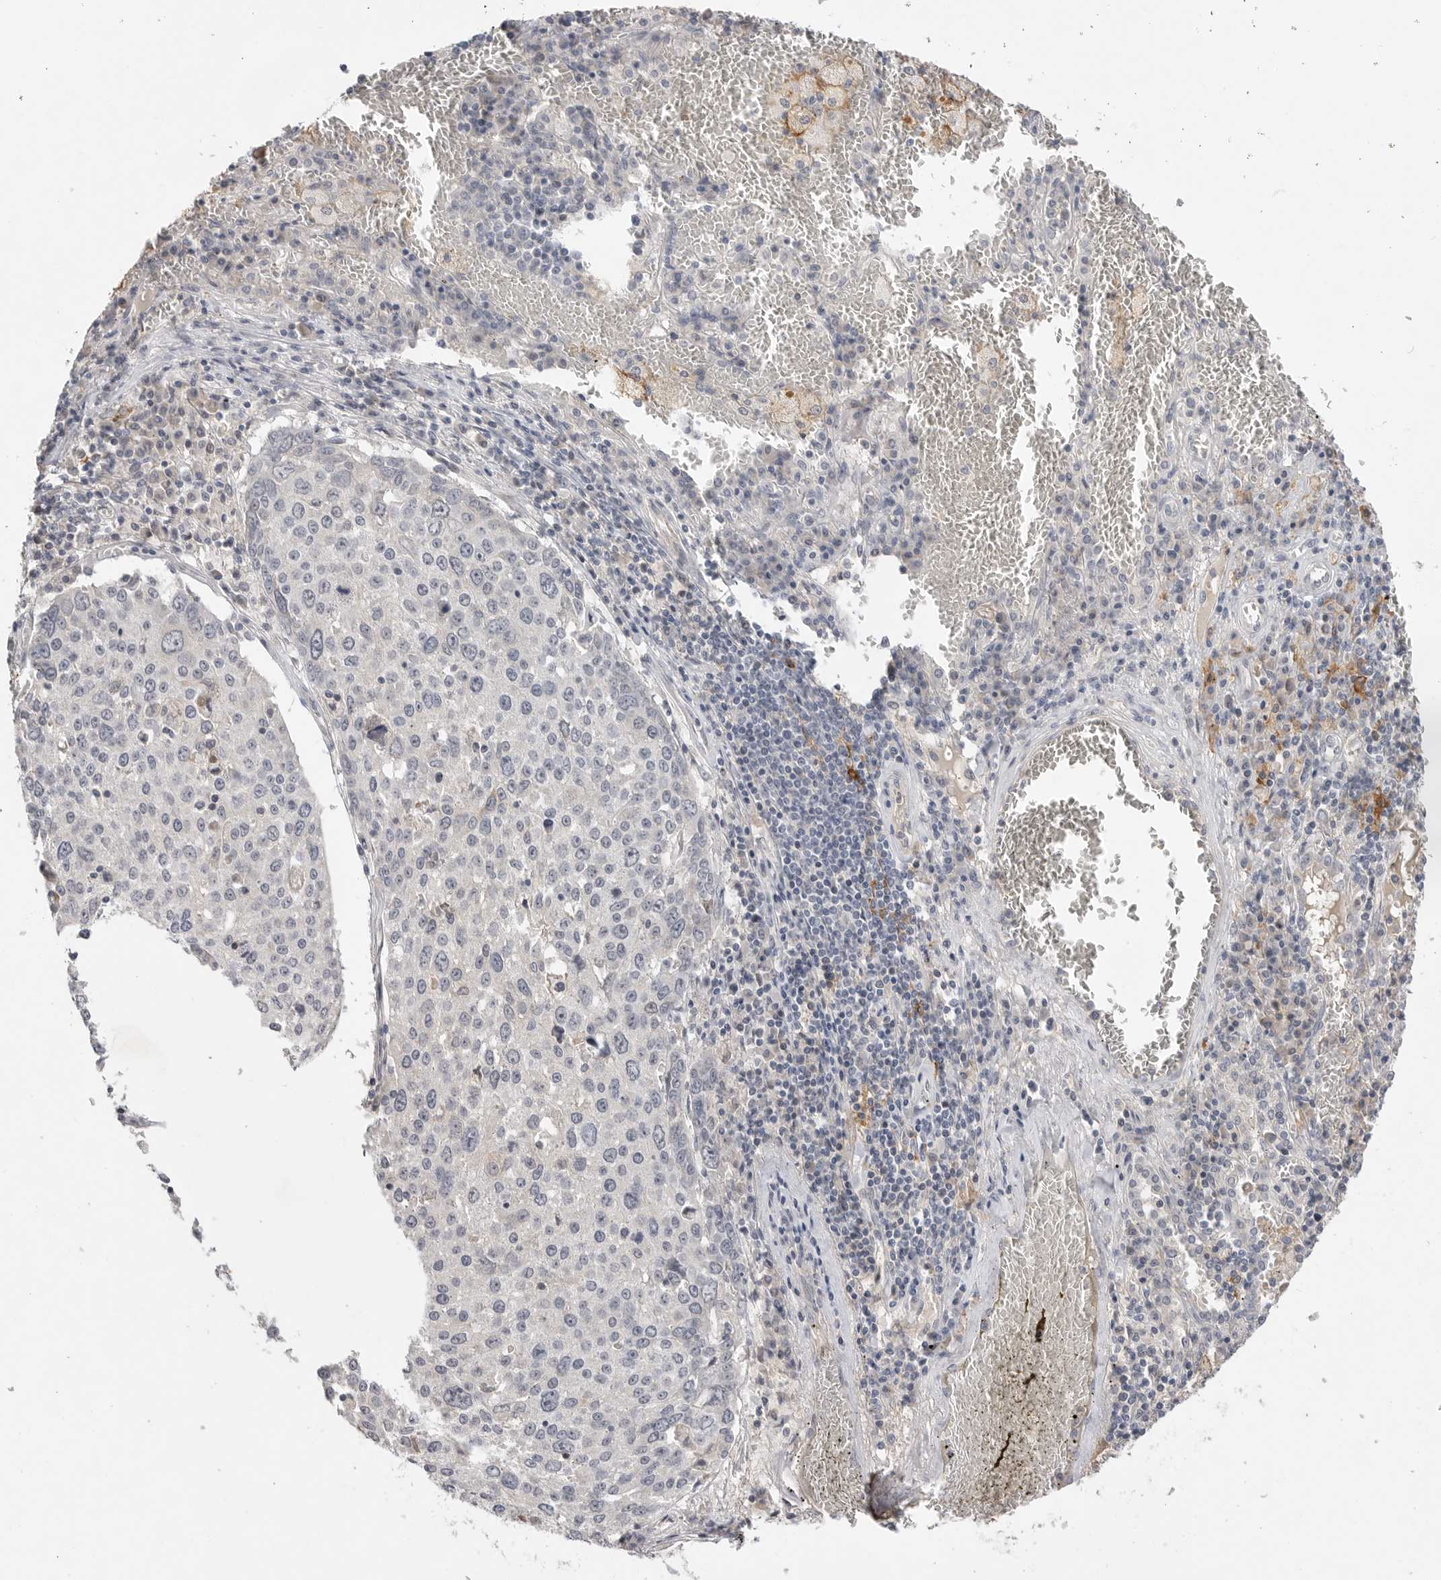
{"staining": {"intensity": "negative", "quantity": "none", "location": "none"}, "tissue": "lung cancer", "cell_type": "Tumor cells", "image_type": "cancer", "snomed": [{"axis": "morphology", "description": "Squamous cell carcinoma, NOS"}, {"axis": "topography", "description": "Lung"}], "caption": "IHC of human squamous cell carcinoma (lung) exhibits no positivity in tumor cells.", "gene": "ITGAD", "patient": {"sex": "male", "age": 65}}